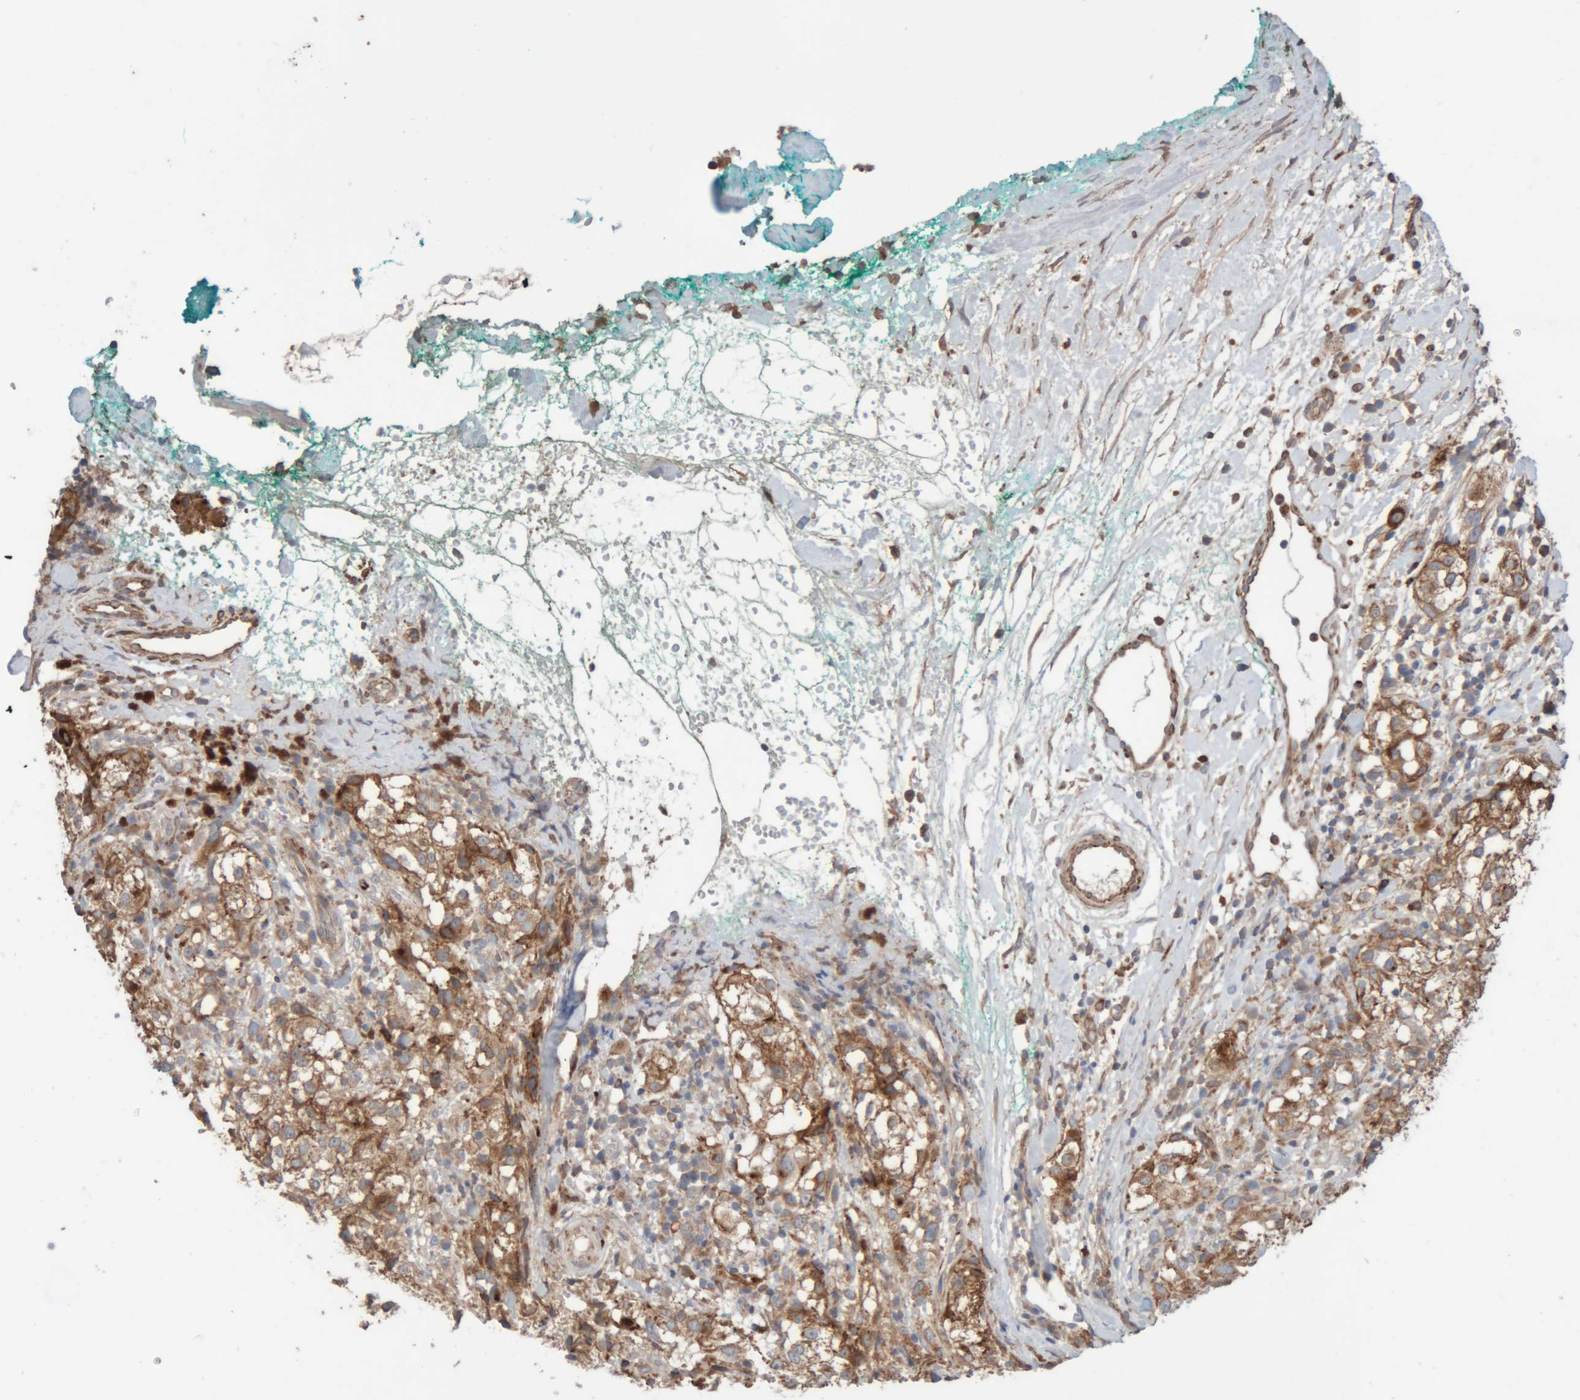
{"staining": {"intensity": "moderate", "quantity": "25%-75%", "location": "cytoplasmic/membranous"}, "tissue": "melanoma", "cell_type": "Tumor cells", "image_type": "cancer", "snomed": [{"axis": "morphology", "description": "Necrosis, NOS"}, {"axis": "morphology", "description": "Malignant melanoma, NOS"}, {"axis": "topography", "description": "Skin"}], "caption": "Moderate cytoplasmic/membranous staining for a protein is appreciated in about 25%-75% of tumor cells of melanoma using immunohistochemistry (IHC).", "gene": "RAB32", "patient": {"sex": "female", "age": 87}}